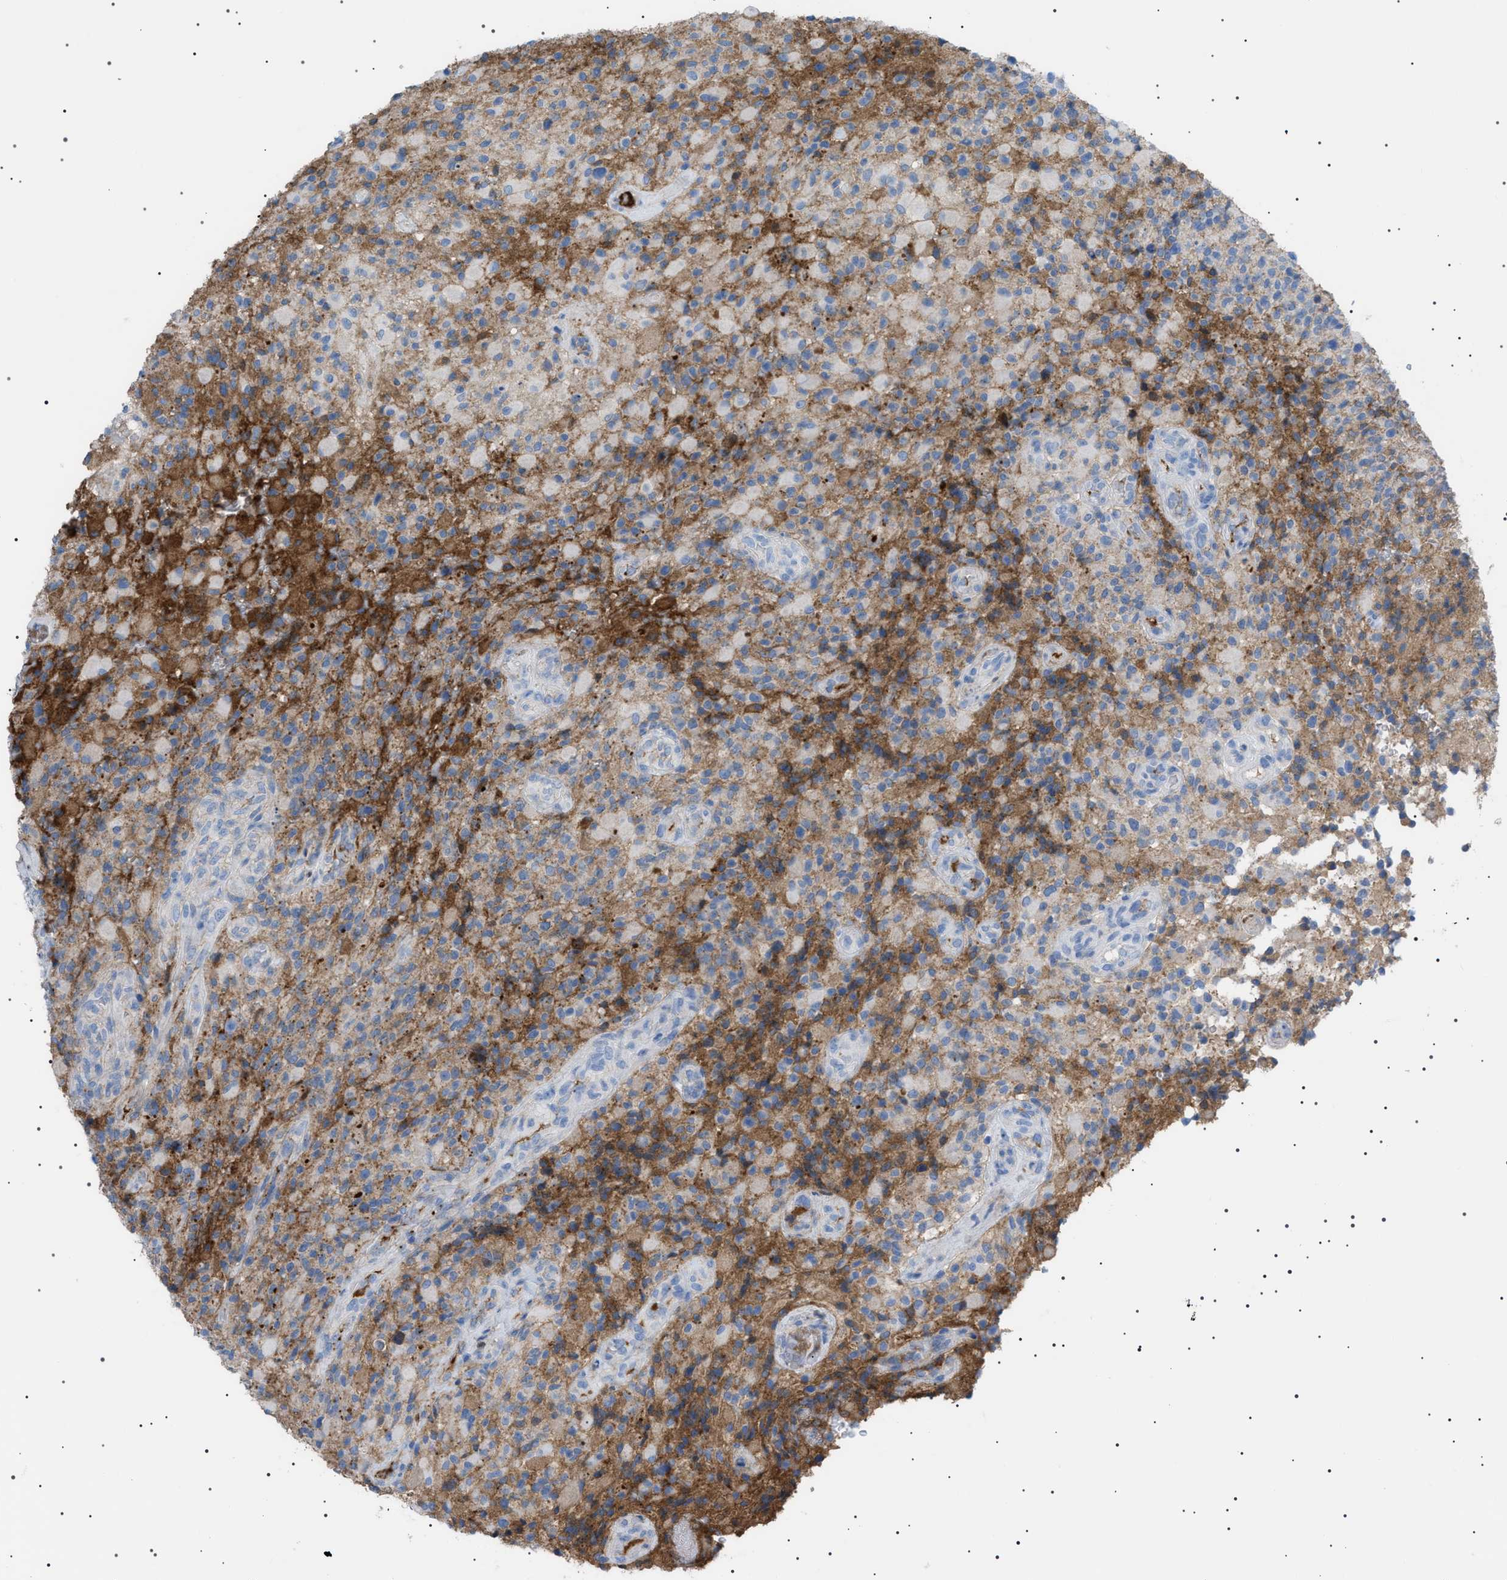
{"staining": {"intensity": "moderate", "quantity": "25%-75%", "location": "cytoplasmic/membranous"}, "tissue": "glioma", "cell_type": "Tumor cells", "image_type": "cancer", "snomed": [{"axis": "morphology", "description": "Glioma, malignant, High grade"}, {"axis": "topography", "description": "Brain"}], "caption": "IHC (DAB (3,3'-diaminobenzidine)) staining of malignant glioma (high-grade) shows moderate cytoplasmic/membranous protein expression in about 25%-75% of tumor cells.", "gene": "LPA", "patient": {"sex": "male", "age": 71}}